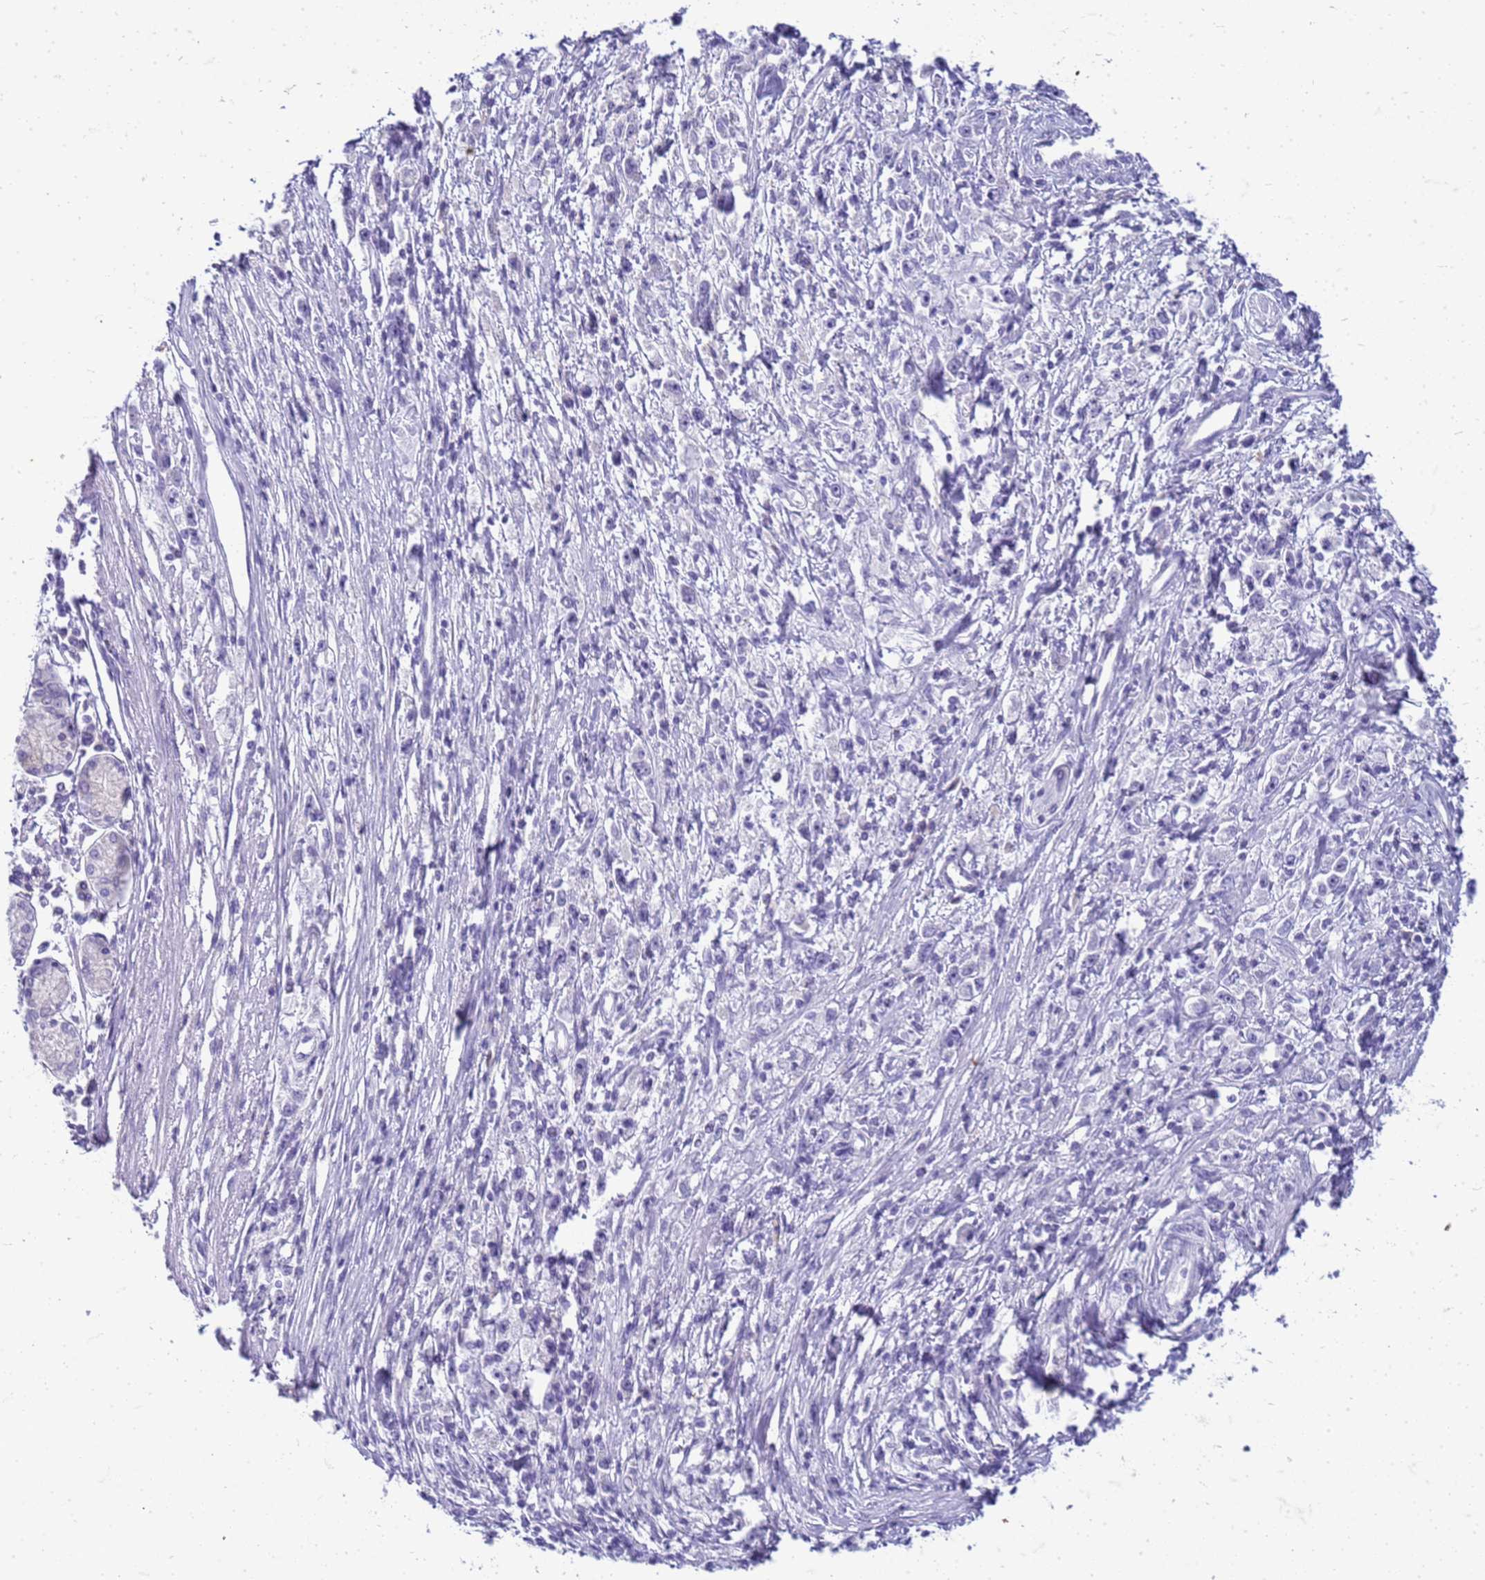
{"staining": {"intensity": "negative", "quantity": "none", "location": "none"}, "tissue": "stomach cancer", "cell_type": "Tumor cells", "image_type": "cancer", "snomed": [{"axis": "morphology", "description": "Adenocarcinoma, NOS"}, {"axis": "topography", "description": "Stomach"}], "caption": "An immunohistochemistry (IHC) photomicrograph of stomach adenocarcinoma is shown. There is no staining in tumor cells of stomach adenocarcinoma.", "gene": "CFAP100", "patient": {"sex": "female", "age": 59}}